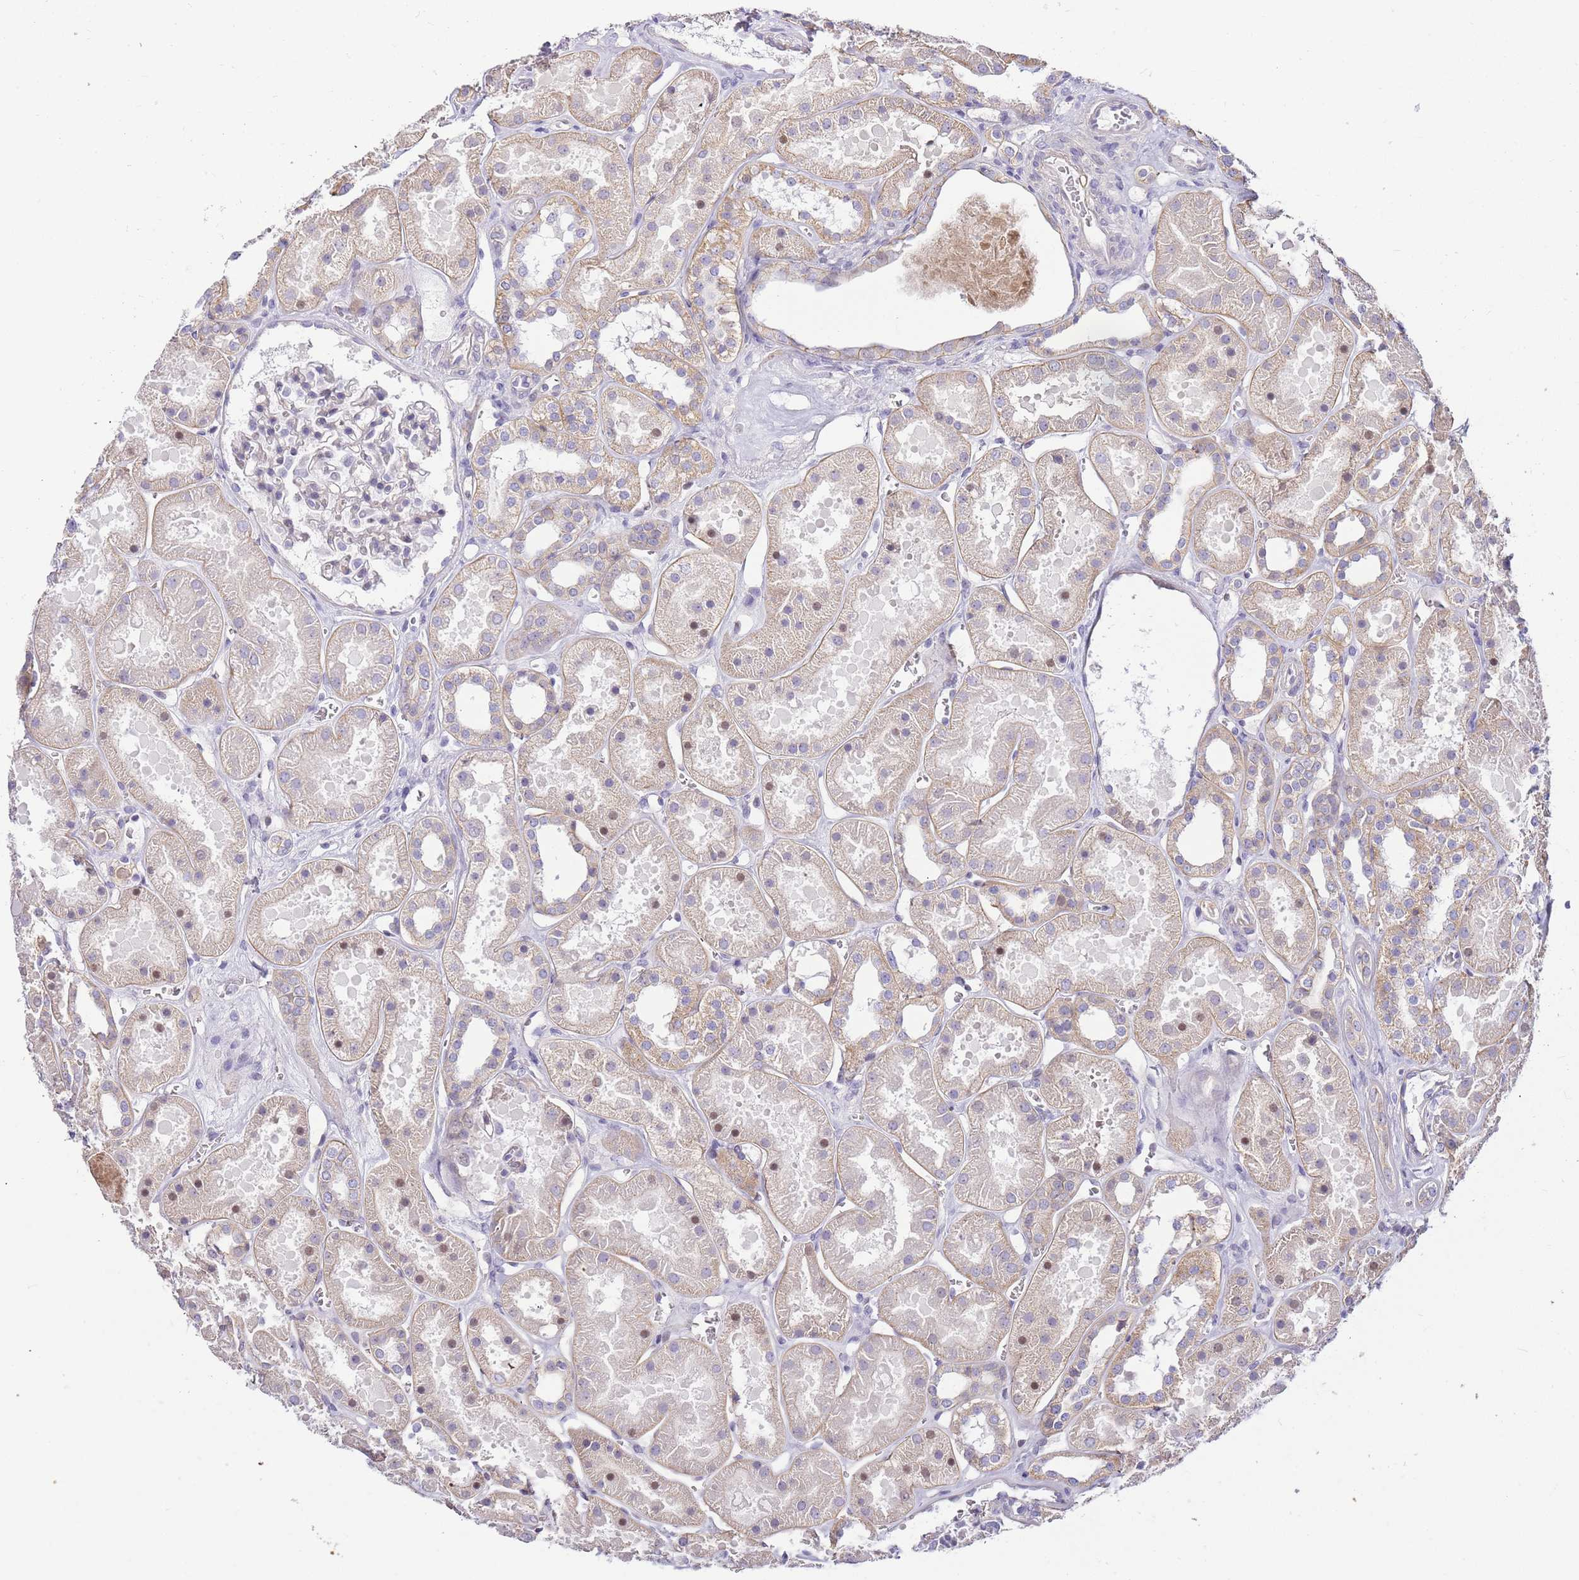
{"staining": {"intensity": "negative", "quantity": "none", "location": "none"}, "tissue": "kidney", "cell_type": "Cells in glomeruli", "image_type": "normal", "snomed": [{"axis": "morphology", "description": "Normal tissue, NOS"}, {"axis": "topography", "description": "Kidney"}], "caption": "Photomicrograph shows no protein positivity in cells in glomeruli of normal kidney.", "gene": "CLBA1", "patient": {"sex": "female", "age": 41}}